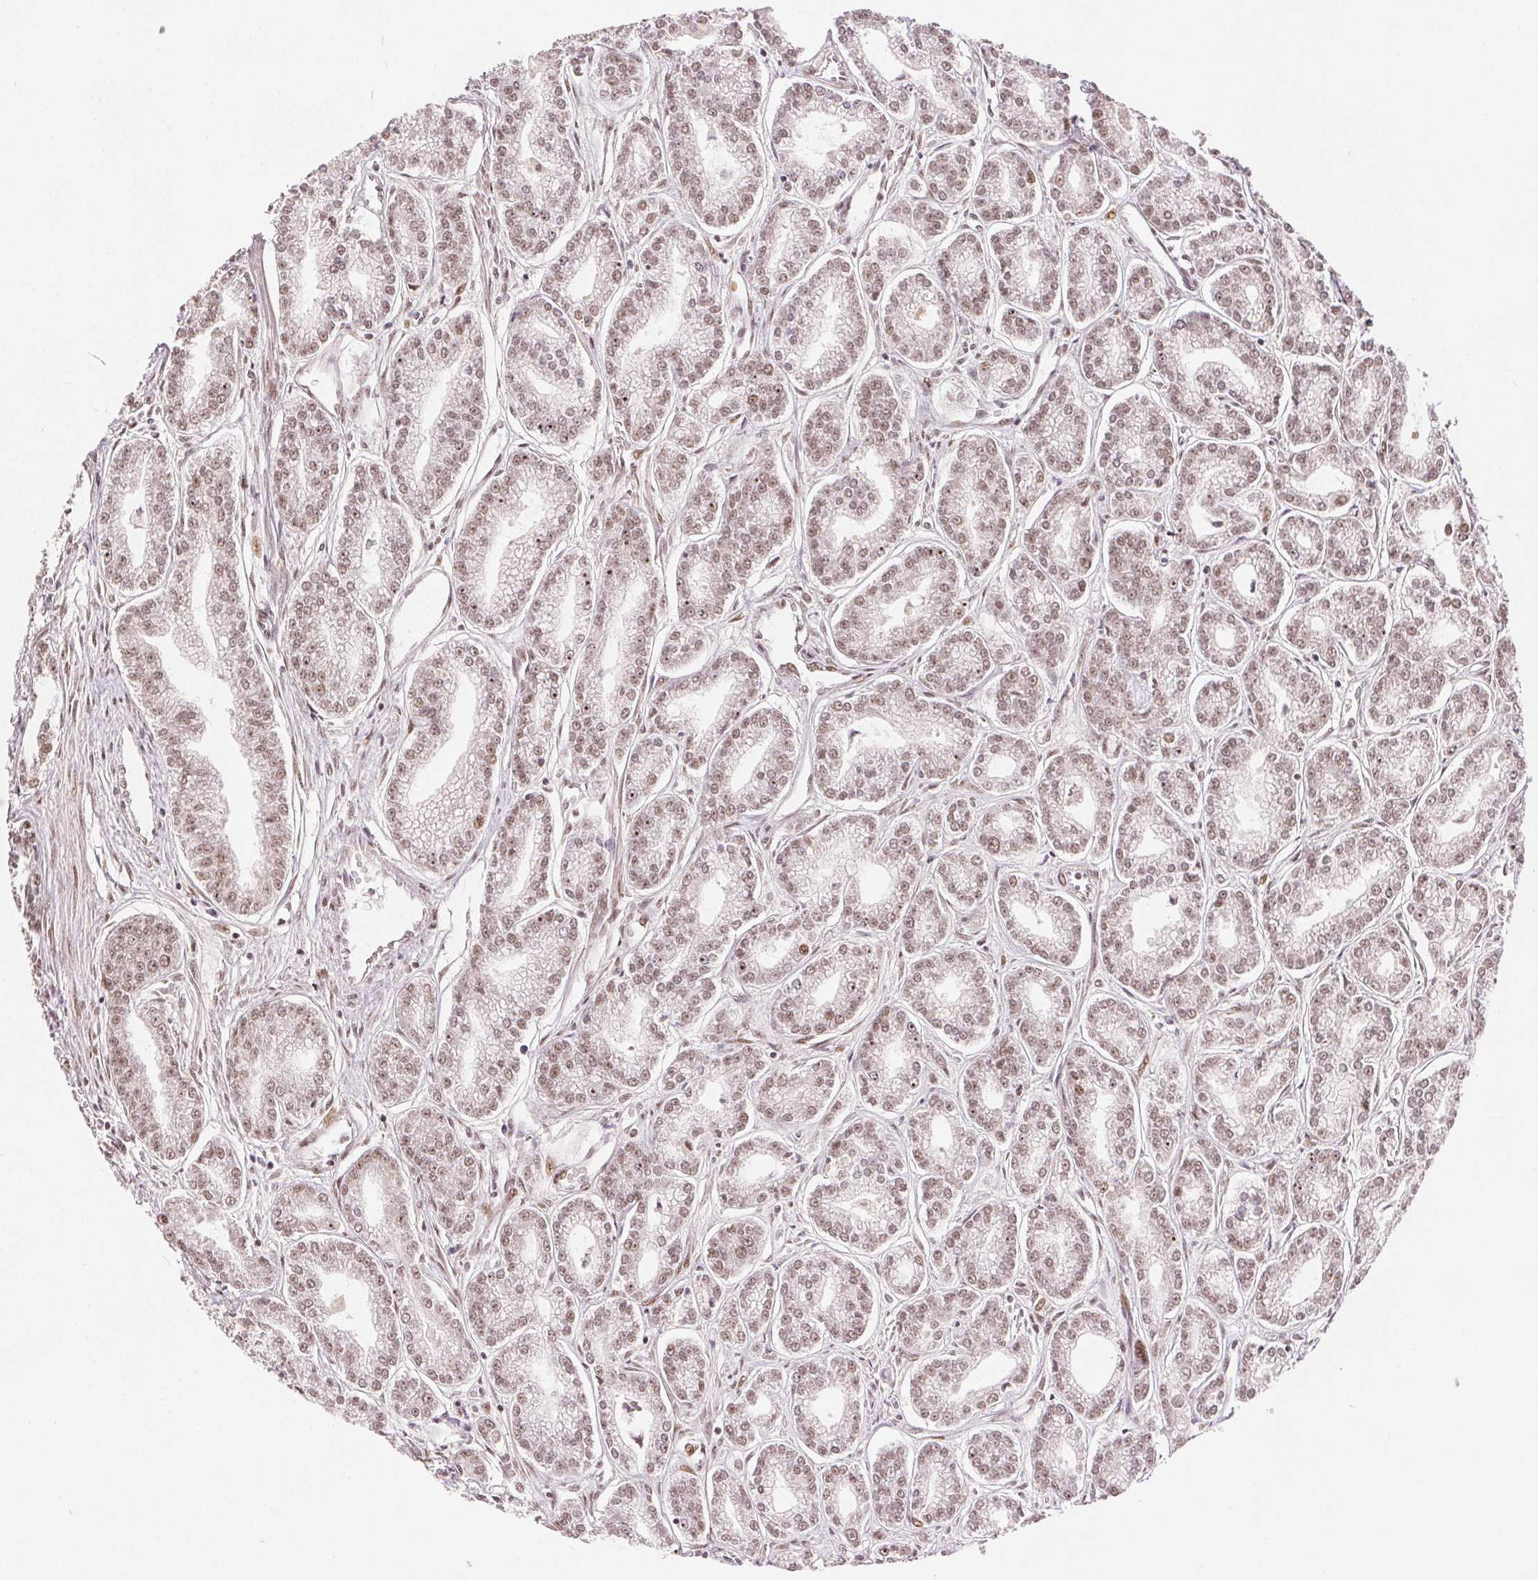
{"staining": {"intensity": "weak", "quantity": ">75%", "location": "nuclear"}, "tissue": "prostate cancer", "cell_type": "Tumor cells", "image_type": "cancer", "snomed": [{"axis": "morphology", "description": "Adenocarcinoma, NOS"}, {"axis": "topography", "description": "Prostate"}], "caption": "Protein expression by immunohistochemistry (IHC) exhibits weak nuclear positivity in about >75% of tumor cells in adenocarcinoma (prostate).", "gene": "ZNF703", "patient": {"sex": "male", "age": 71}}